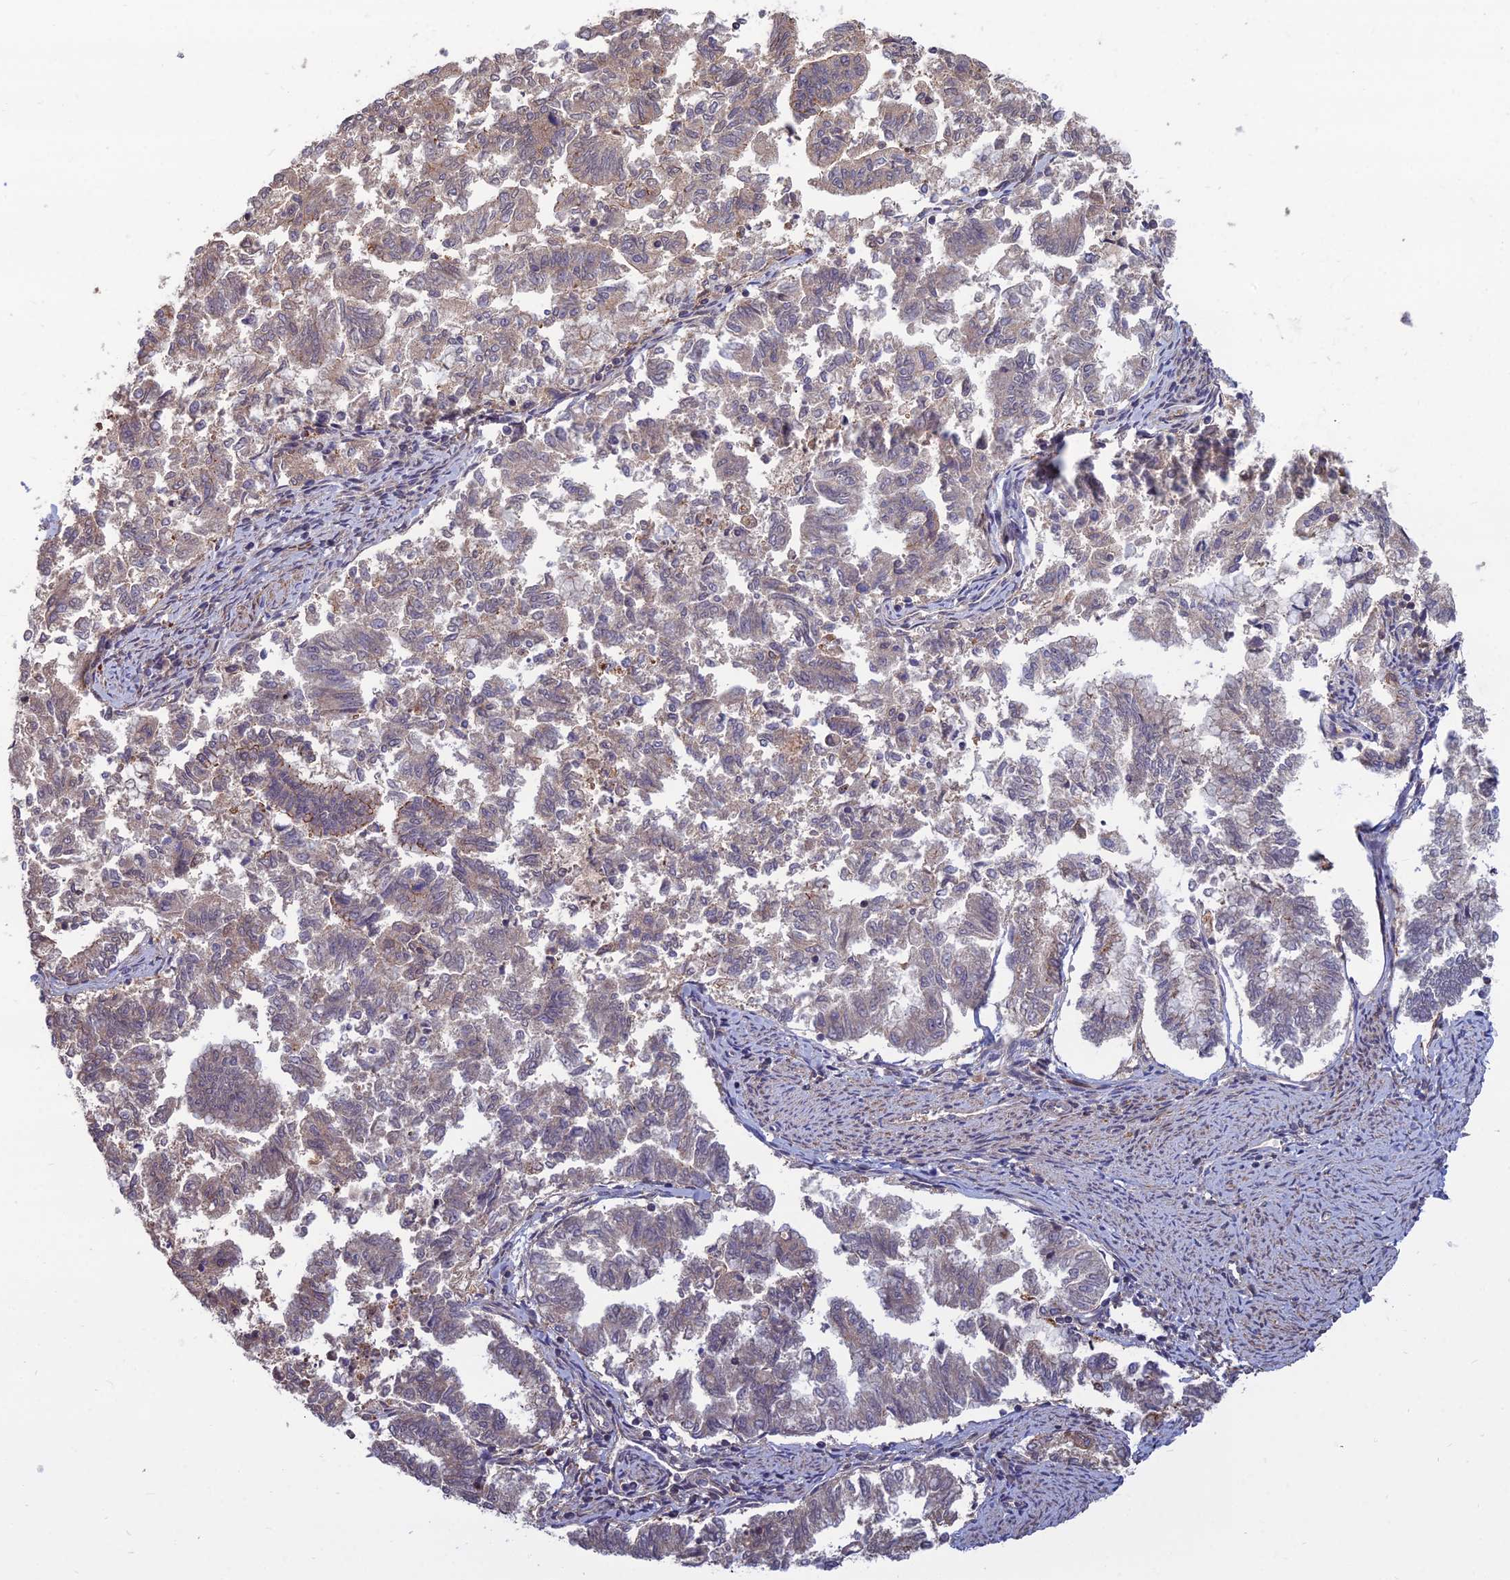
{"staining": {"intensity": "weak", "quantity": "25%-75%", "location": "cytoplasmic/membranous"}, "tissue": "endometrial cancer", "cell_type": "Tumor cells", "image_type": "cancer", "snomed": [{"axis": "morphology", "description": "Adenocarcinoma, NOS"}, {"axis": "topography", "description": "Endometrium"}], "caption": "Human adenocarcinoma (endometrial) stained with a brown dye reveals weak cytoplasmic/membranous positive positivity in about 25%-75% of tumor cells.", "gene": "OPA3", "patient": {"sex": "female", "age": 79}}